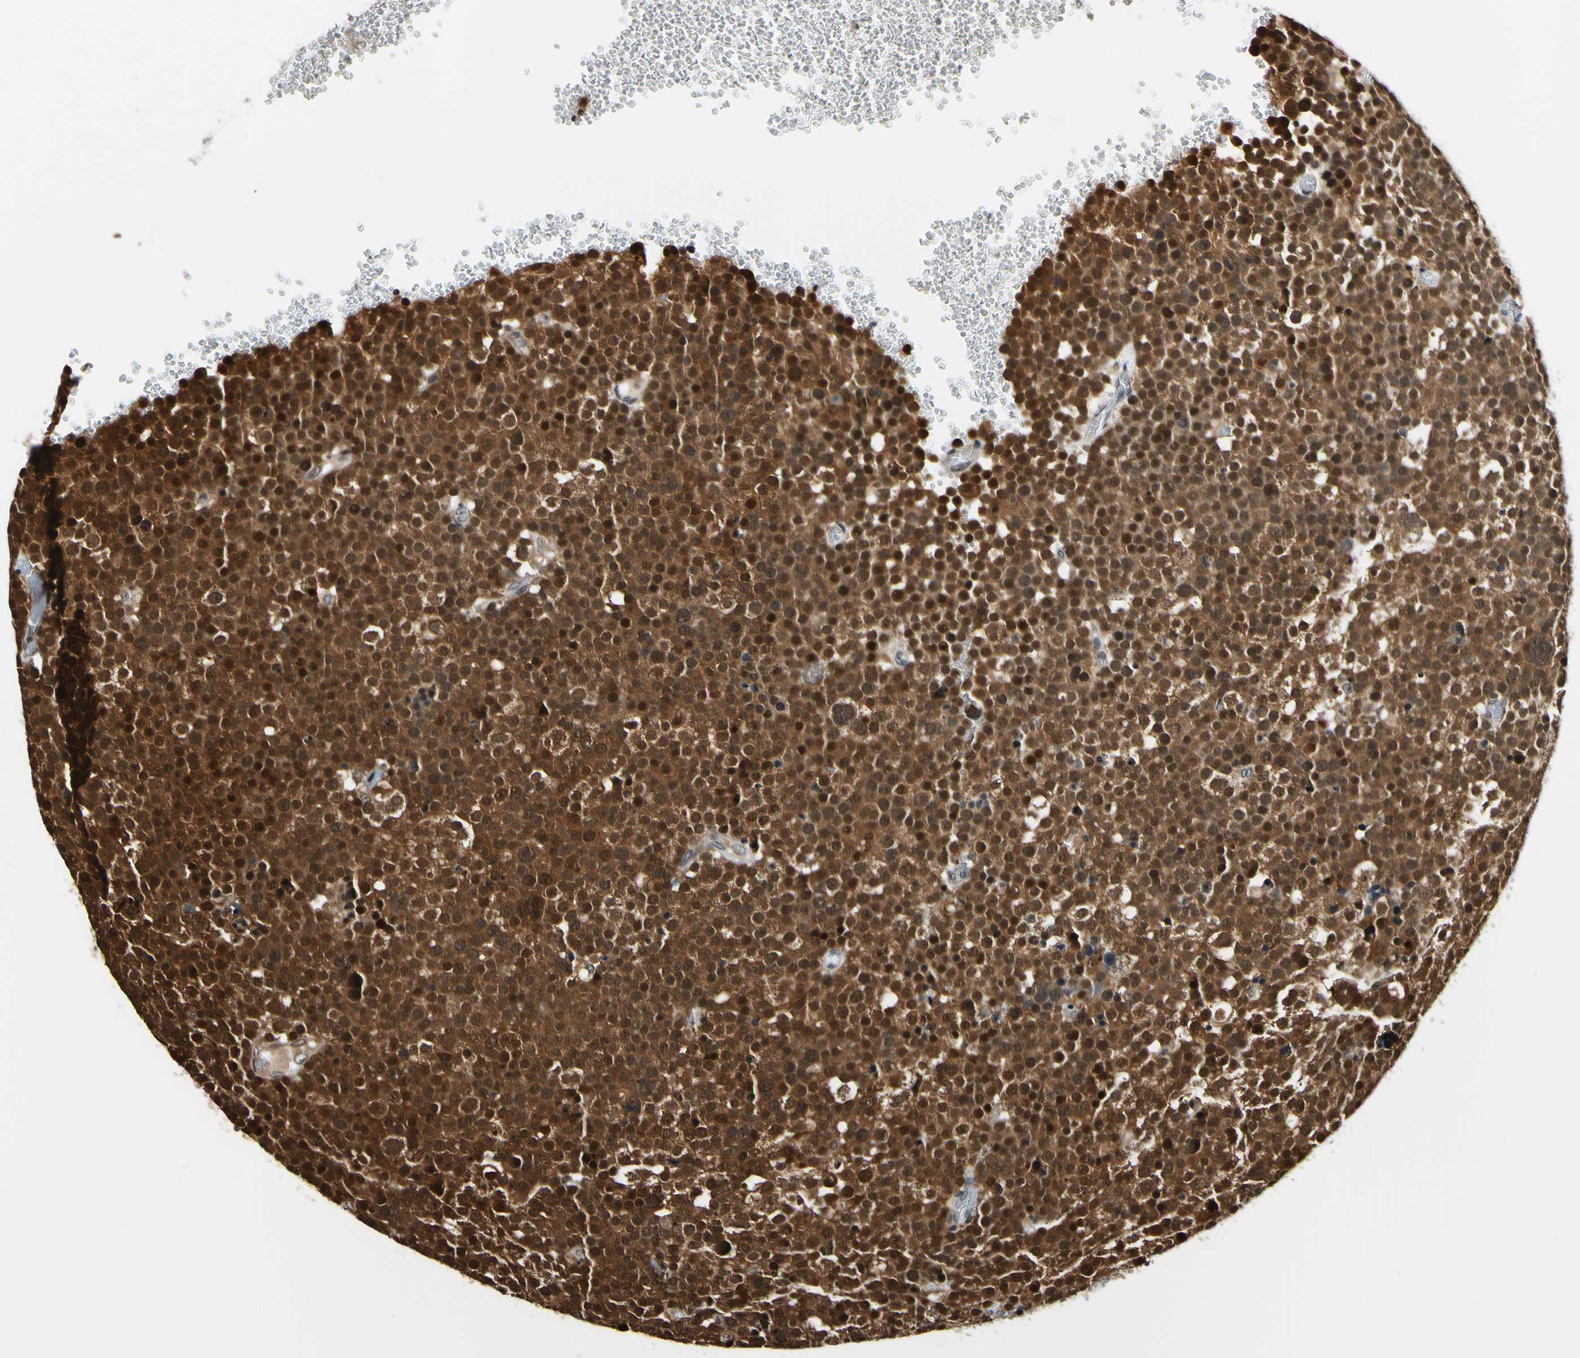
{"staining": {"intensity": "moderate", "quantity": ">75%", "location": "cytoplasmic/membranous,nuclear"}, "tissue": "testis cancer", "cell_type": "Tumor cells", "image_type": "cancer", "snomed": [{"axis": "morphology", "description": "Seminoma, NOS"}, {"axis": "topography", "description": "Testis"}], "caption": "A high-resolution micrograph shows immunohistochemistry staining of testis cancer (seminoma), which displays moderate cytoplasmic/membranous and nuclear staining in about >75% of tumor cells. (DAB IHC, brown staining for protein, blue staining for nuclei).", "gene": "PSMD10", "patient": {"sex": "male", "age": 71}}